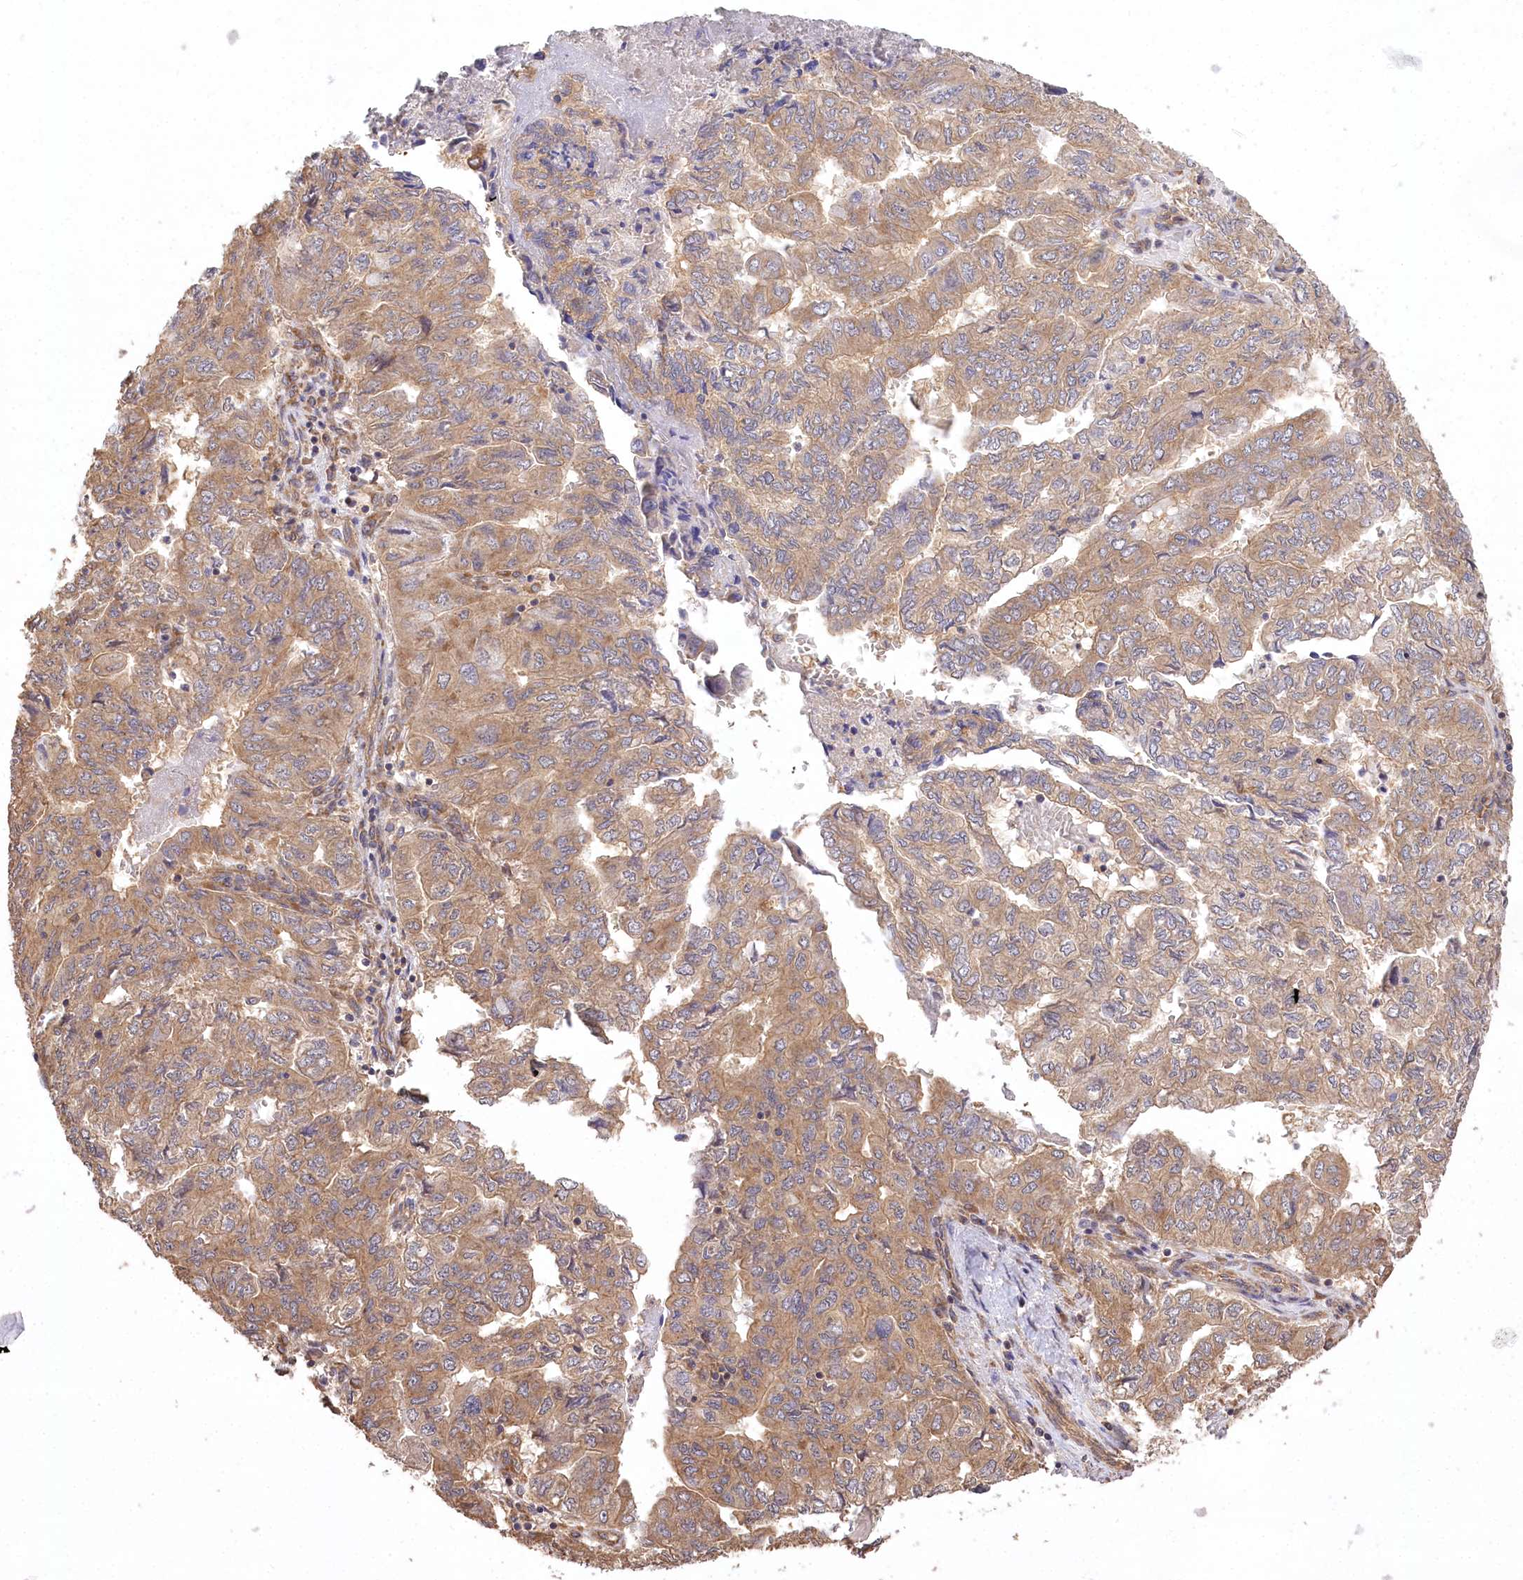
{"staining": {"intensity": "moderate", "quantity": ">75%", "location": "cytoplasmic/membranous"}, "tissue": "pancreatic cancer", "cell_type": "Tumor cells", "image_type": "cancer", "snomed": [{"axis": "morphology", "description": "Adenocarcinoma, NOS"}, {"axis": "topography", "description": "Pancreas"}], "caption": "Human adenocarcinoma (pancreatic) stained for a protein (brown) displays moderate cytoplasmic/membranous positive expression in approximately >75% of tumor cells.", "gene": "PRSS53", "patient": {"sex": "male", "age": 51}}